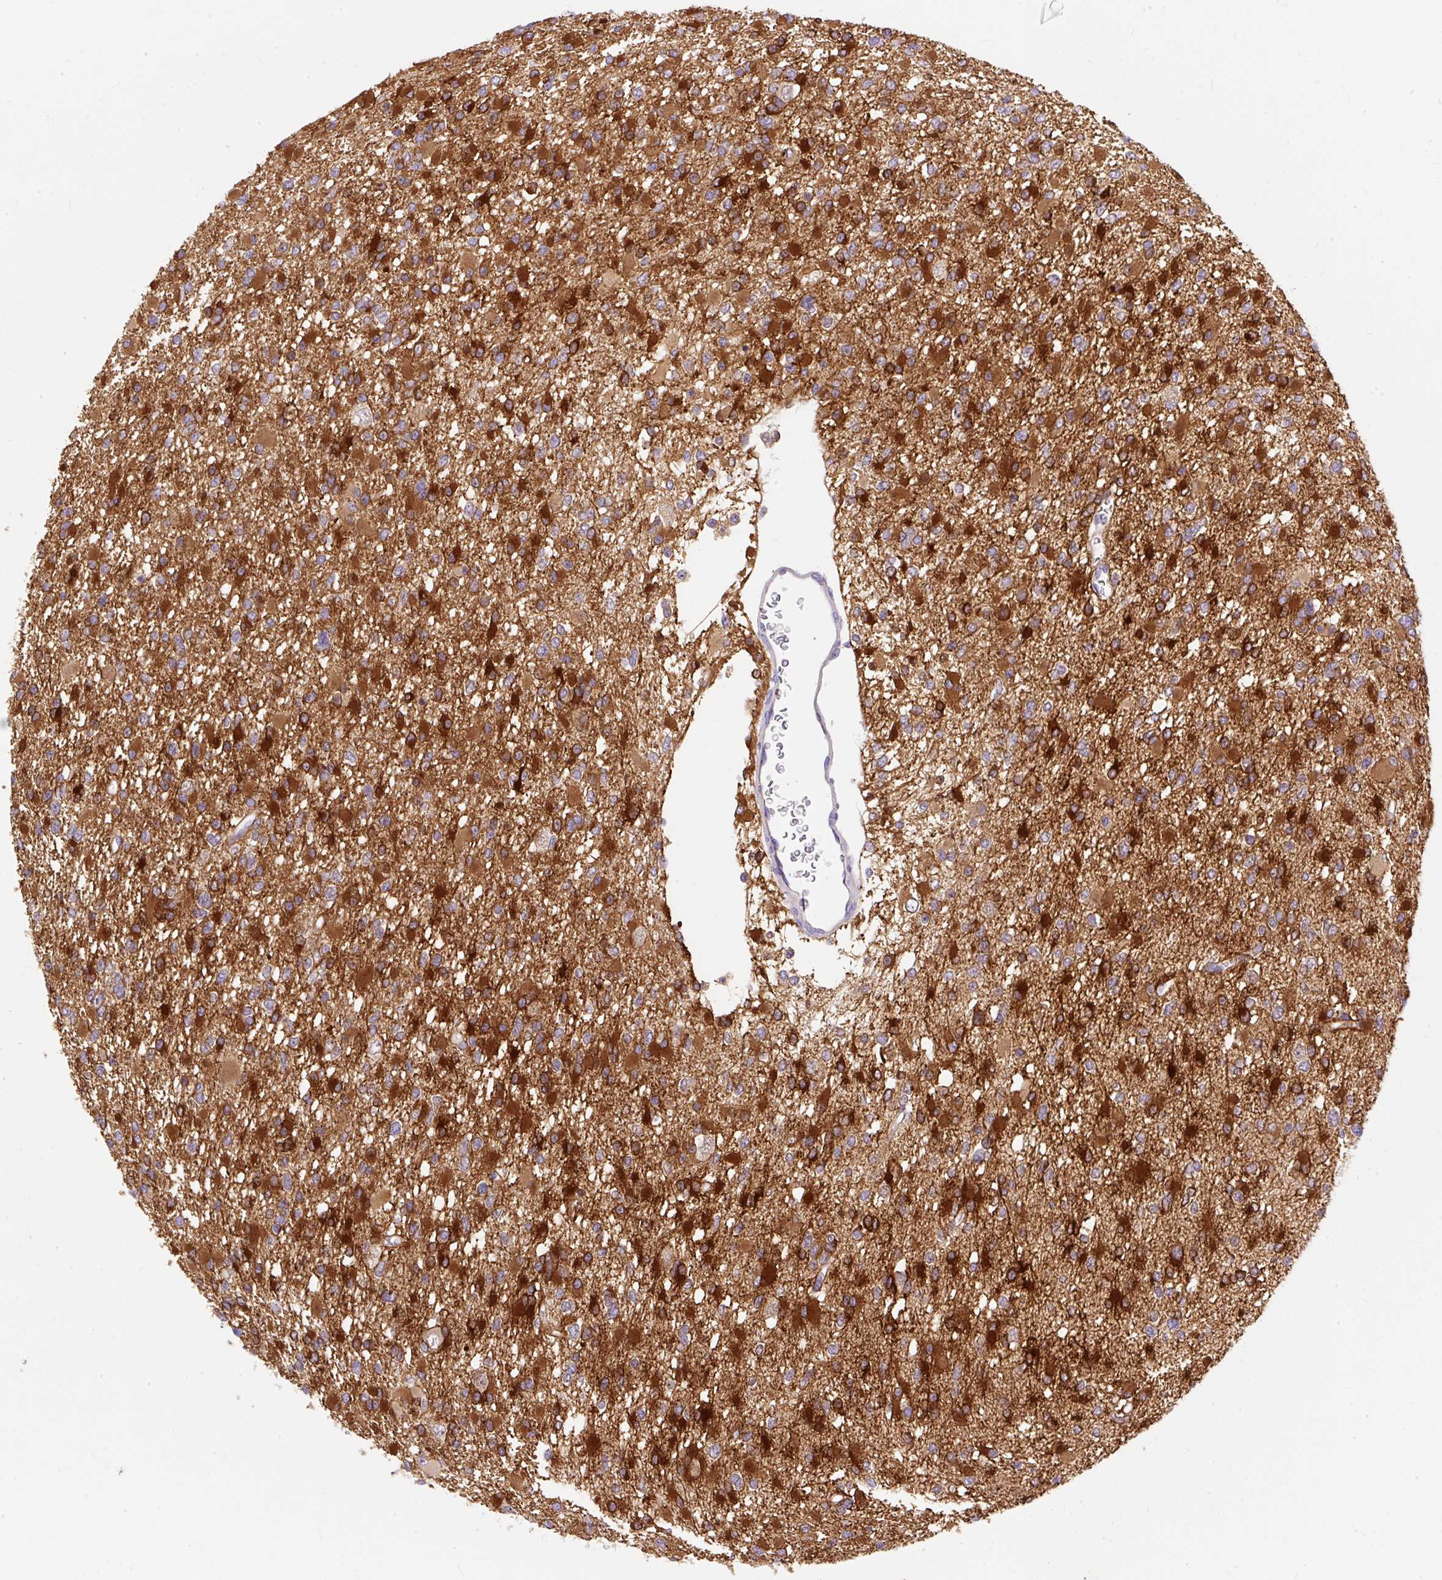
{"staining": {"intensity": "strong", "quantity": ">75%", "location": "cytoplasmic/membranous"}, "tissue": "glioma", "cell_type": "Tumor cells", "image_type": "cancer", "snomed": [{"axis": "morphology", "description": "Glioma, malignant, Low grade"}, {"axis": "topography", "description": "Brain"}], "caption": "Protein expression analysis of human glioma reveals strong cytoplasmic/membranous expression in about >75% of tumor cells.", "gene": "OR4K15", "patient": {"sex": "female", "age": 22}}